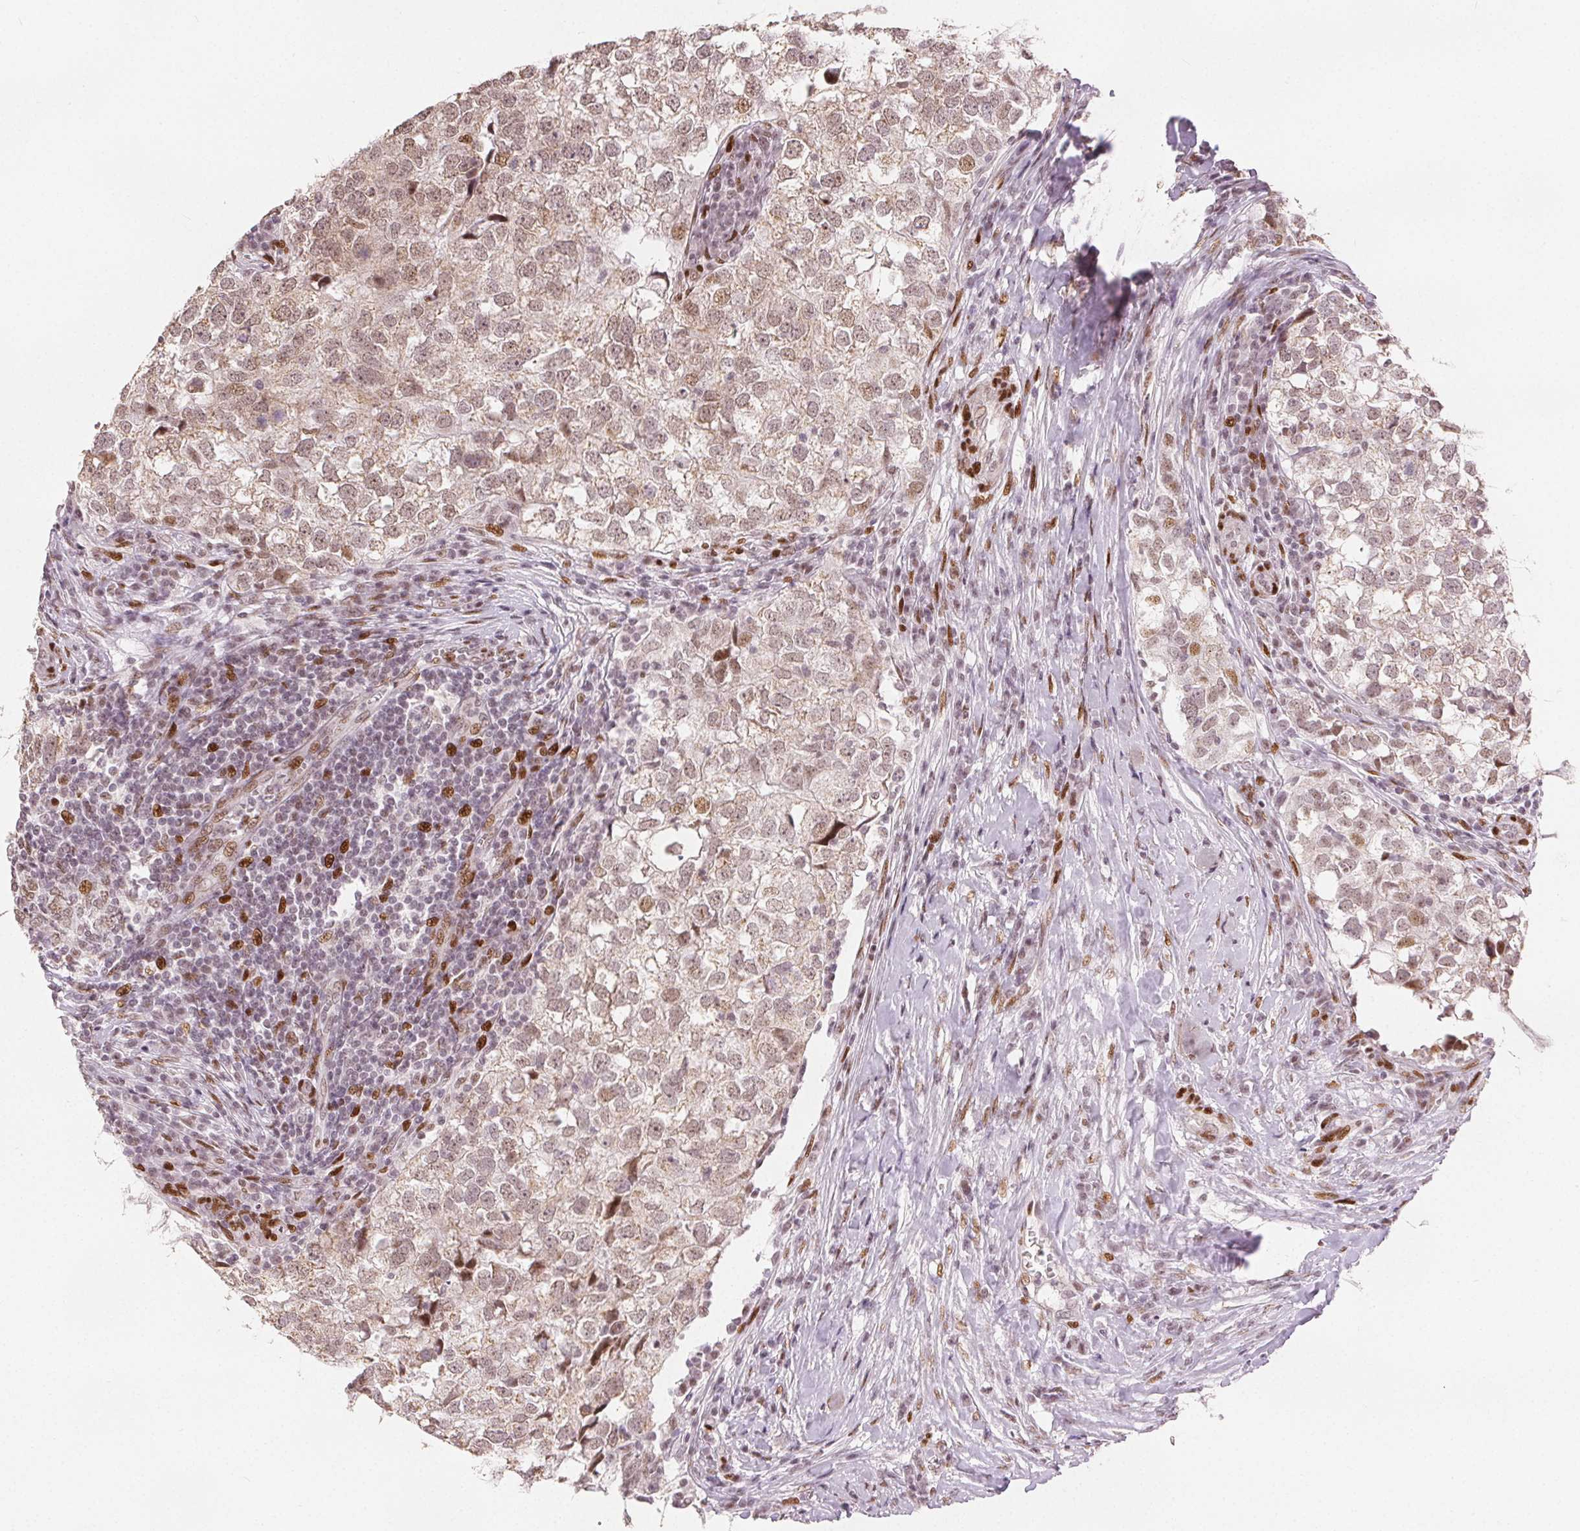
{"staining": {"intensity": "weak", "quantity": ">75%", "location": "nuclear"}, "tissue": "breast cancer", "cell_type": "Tumor cells", "image_type": "cancer", "snomed": [{"axis": "morphology", "description": "Duct carcinoma"}, {"axis": "topography", "description": "Breast"}], "caption": "Infiltrating ductal carcinoma (breast) was stained to show a protein in brown. There is low levels of weak nuclear positivity in about >75% of tumor cells.", "gene": "ZNF703", "patient": {"sex": "female", "age": 30}}